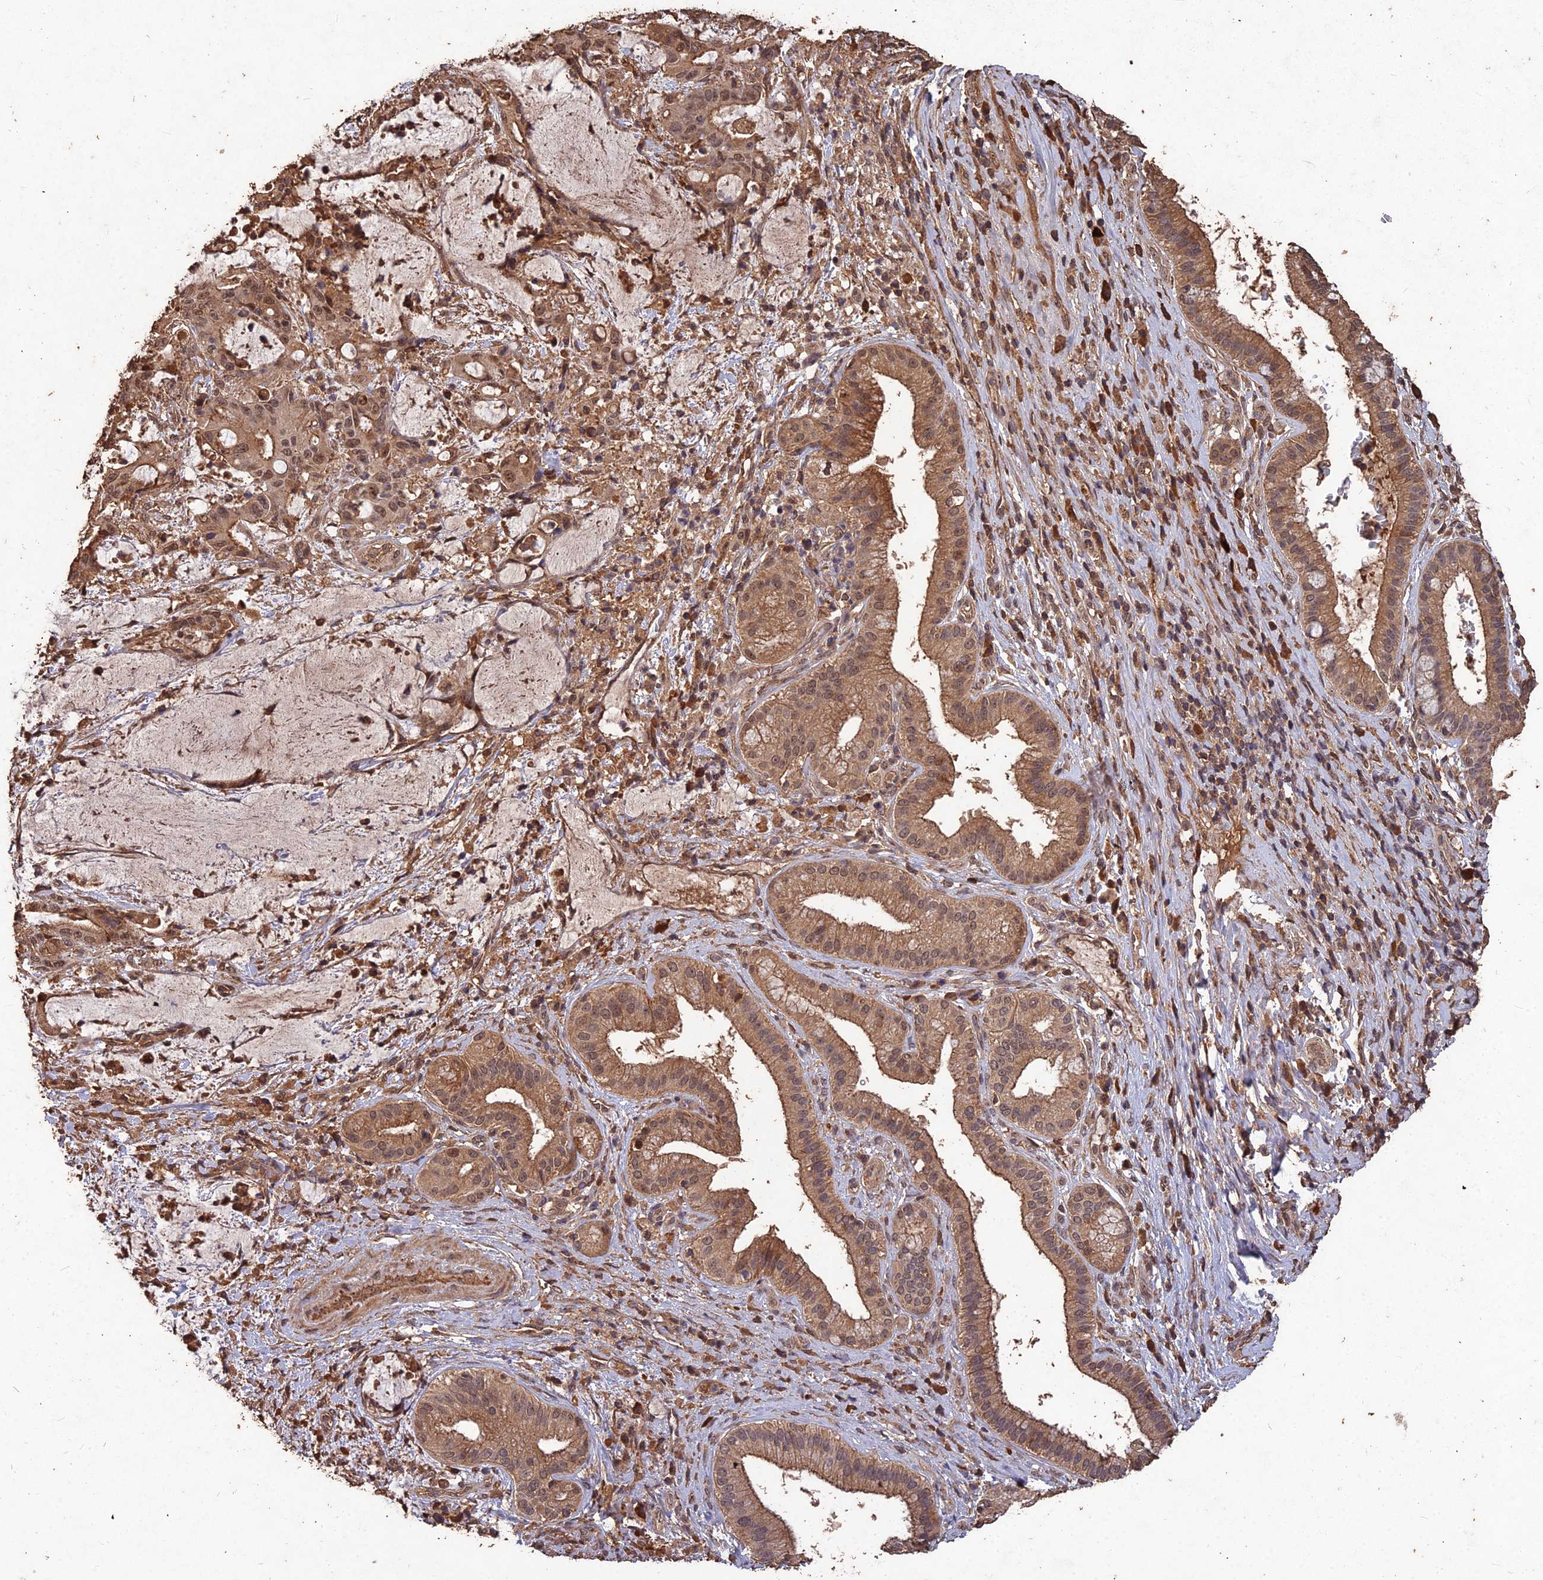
{"staining": {"intensity": "moderate", "quantity": ">75%", "location": "cytoplasmic/membranous,nuclear"}, "tissue": "liver cancer", "cell_type": "Tumor cells", "image_type": "cancer", "snomed": [{"axis": "morphology", "description": "Normal tissue, NOS"}, {"axis": "morphology", "description": "Cholangiocarcinoma"}, {"axis": "topography", "description": "Liver"}, {"axis": "topography", "description": "Peripheral nerve tissue"}], "caption": "The image shows immunohistochemical staining of liver cancer. There is moderate cytoplasmic/membranous and nuclear expression is identified in approximately >75% of tumor cells.", "gene": "SYMPK", "patient": {"sex": "female", "age": 73}}